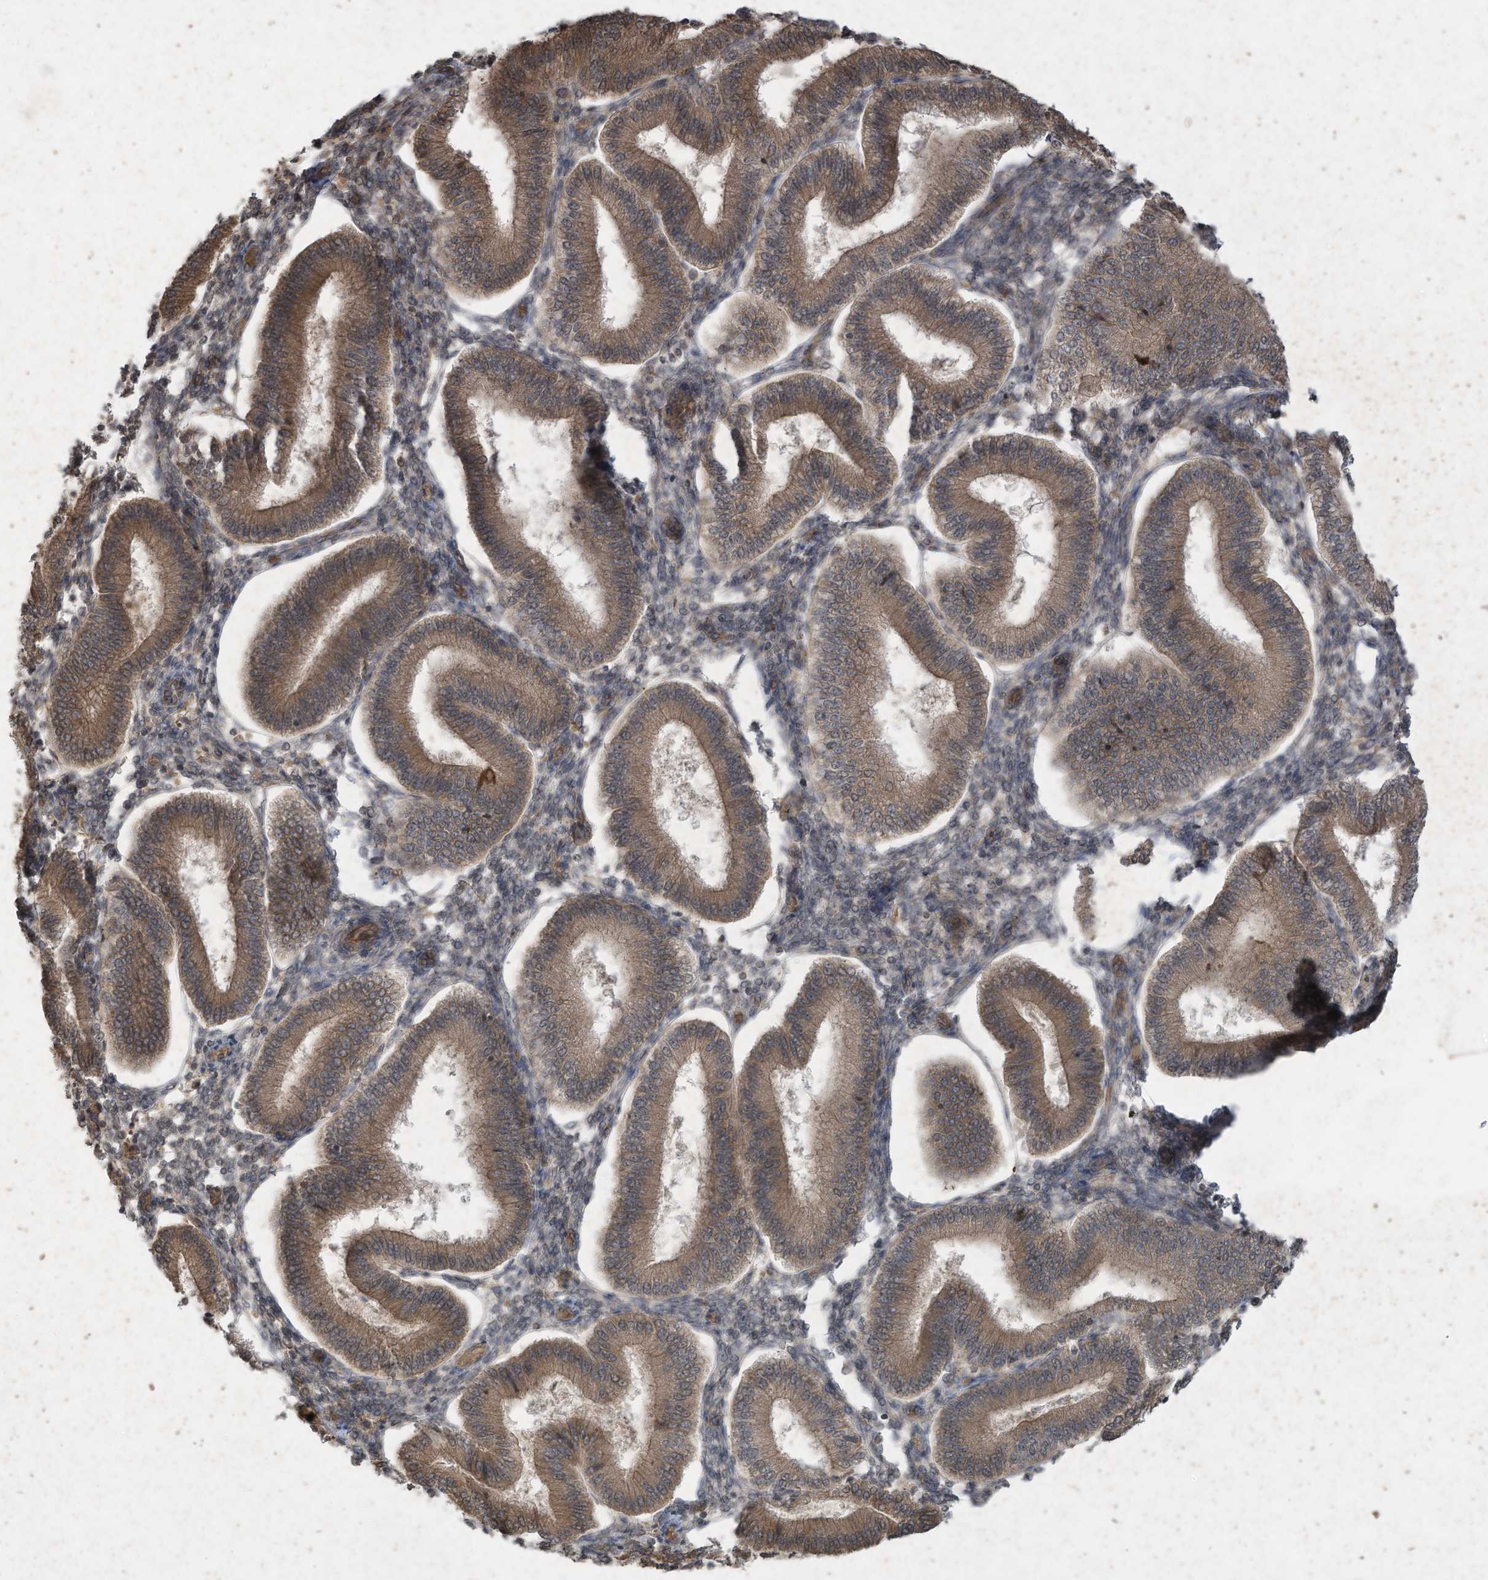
{"staining": {"intensity": "weak", "quantity": "25%-75%", "location": "cytoplasmic/membranous"}, "tissue": "endometrium", "cell_type": "Cells in endometrial stroma", "image_type": "normal", "snomed": [{"axis": "morphology", "description": "Normal tissue, NOS"}, {"axis": "topography", "description": "Endometrium"}], "caption": "Protein staining of benign endometrium demonstrates weak cytoplasmic/membranous staining in about 25%-75% of cells in endometrial stroma.", "gene": "MATN2", "patient": {"sex": "female", "age": 39}}